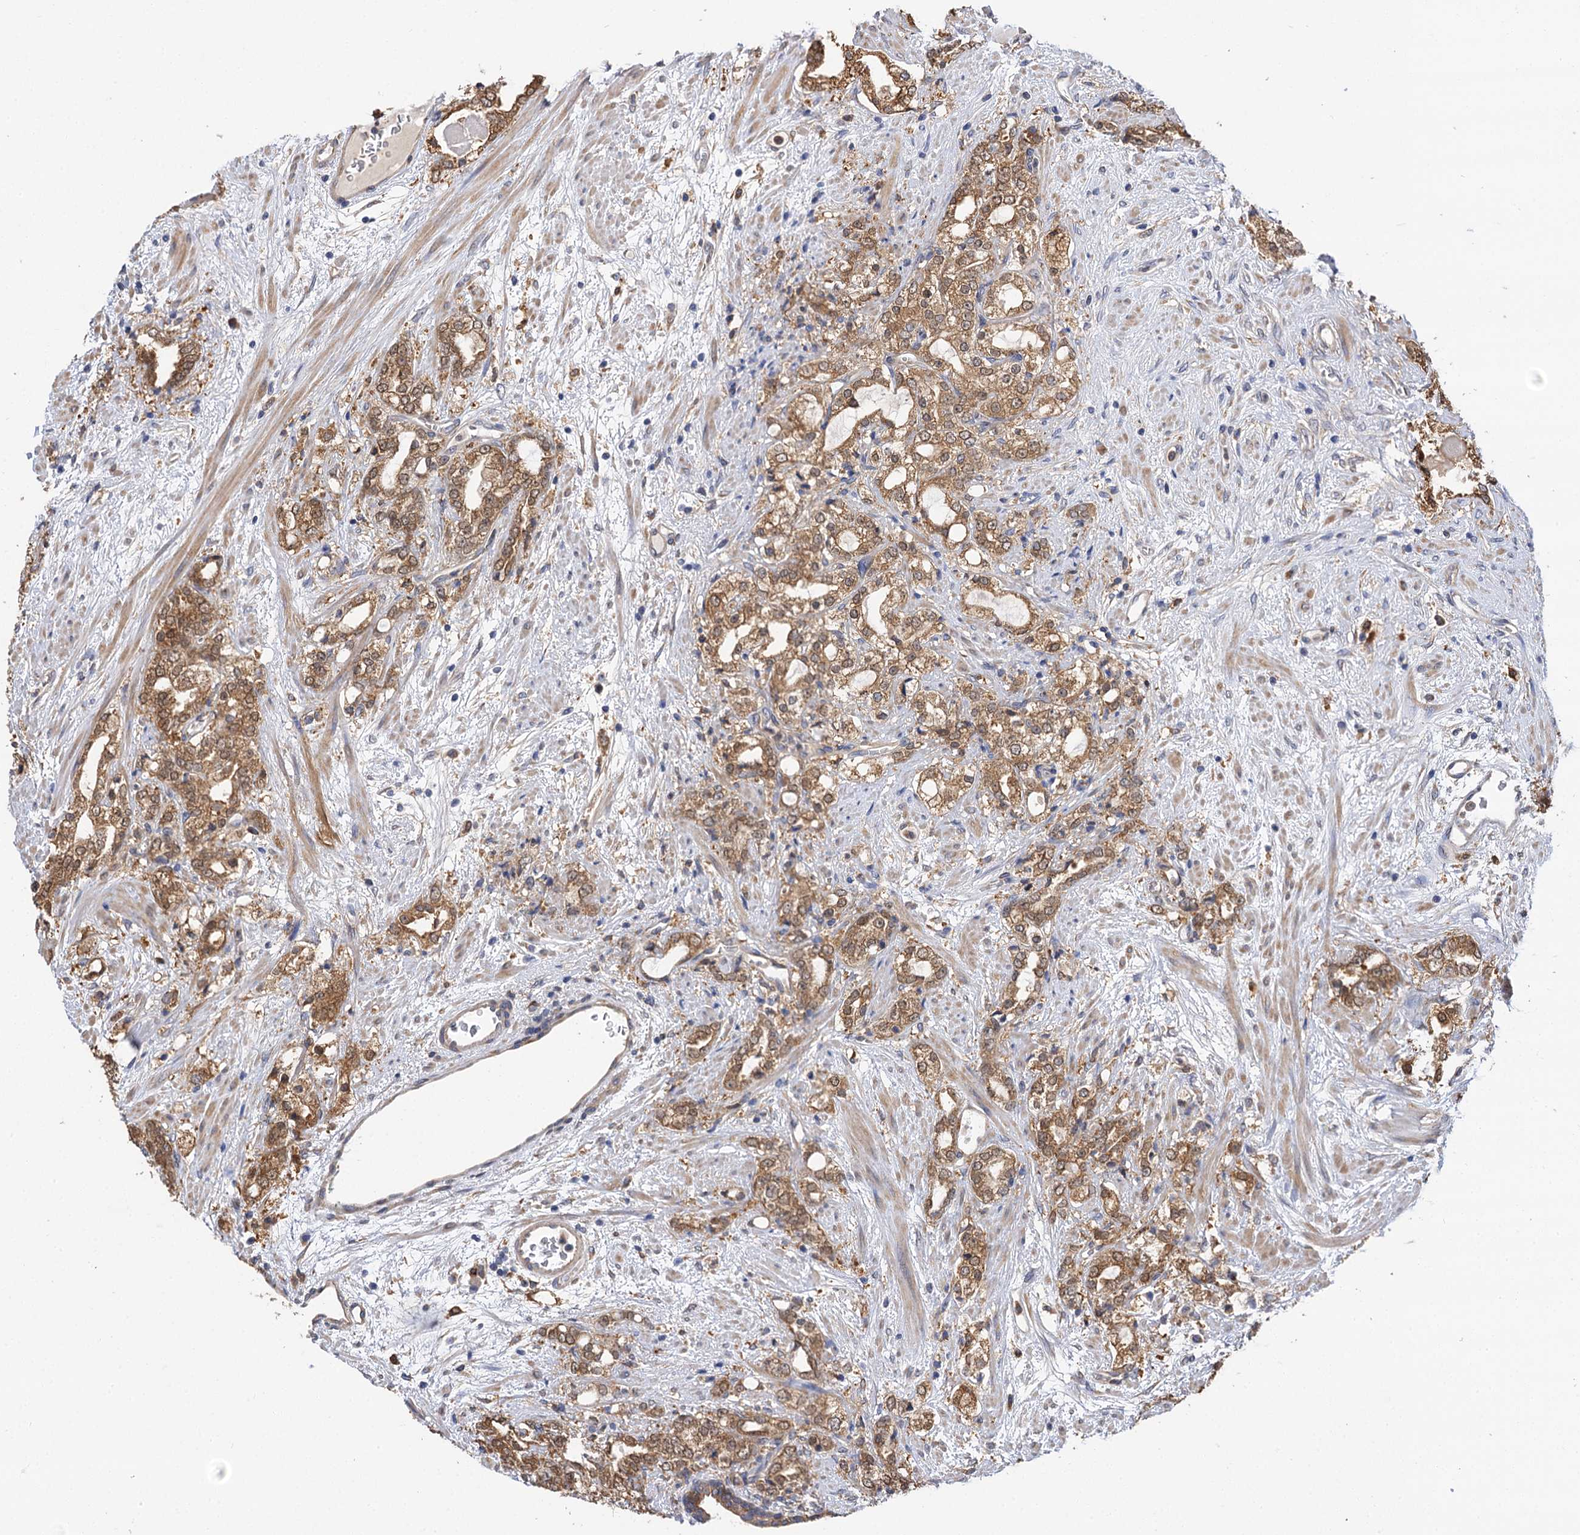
{"staining": {"intensity": "moderate", "quantity": ">75%", "location": "cytoplasmic/membranous"}, "tissue": "prostate cancer", "cell_type": "Tumor cells", "image_type": "cancer", "snomed": [{"axis": "morphology", "description": "Adenocarcinoma, High grade"}, {"axis": "topography", "description": "Prostate"}], "caption": "This histopathology image demonstrates adenocarcinoma (high-grade) (prostate) stained with immunohistochemistry to label a protein in brown. The cytoplasmic/membranous of tumor cells show moderate positivity for the protein. Nuclei are counter-stained blue.", "gene": "PPIP5K2", "patient": {"sex": "male", "age": 64}}